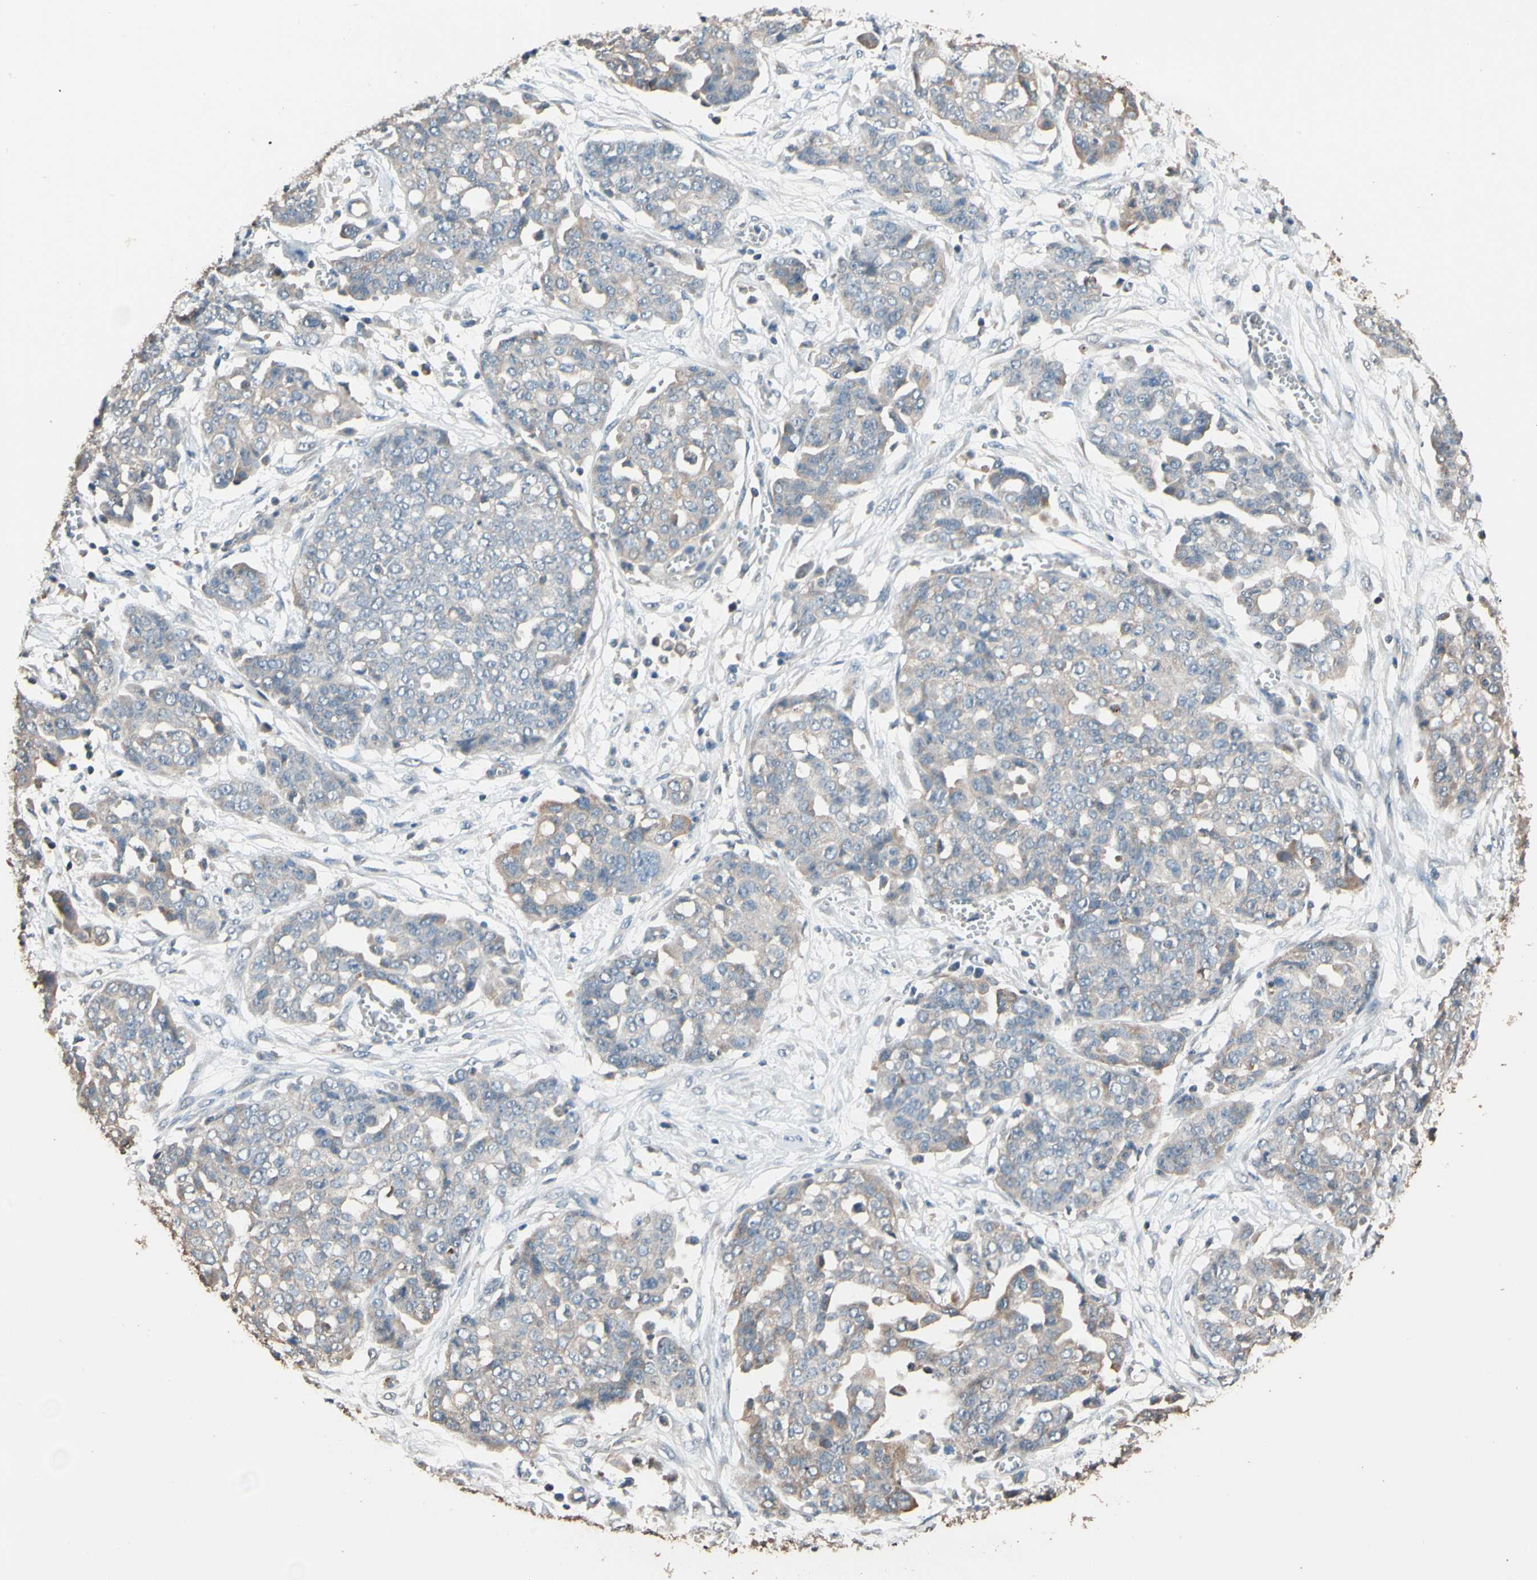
{"staining": {"intensity": "weak", "quantity": "25%-75%", "location": "cytoplasmic/membranous"}, "tissue": "ovarian cancer", "cell_type": "Tumor cells", "image_type": "cancer", "snomed": [{"axis": "morphology", "description": "Cystadenocarcinoma, serous, NOS"}, {"axis": "topography", "description": "Soft tissue"}, {"axis": "topography", "description": "Ovary"}], "caption": "The immunohistochemical stain highlights weak cytoplasmic/membranous staining in tumor cells of ovarian cancer (serous cystadenocarcinoma) tissue. (DAB IHC with brightfield microscopy, high magnification).", "gene": "MAP3K7", "patient": {"sex": "female", "age": 57}}